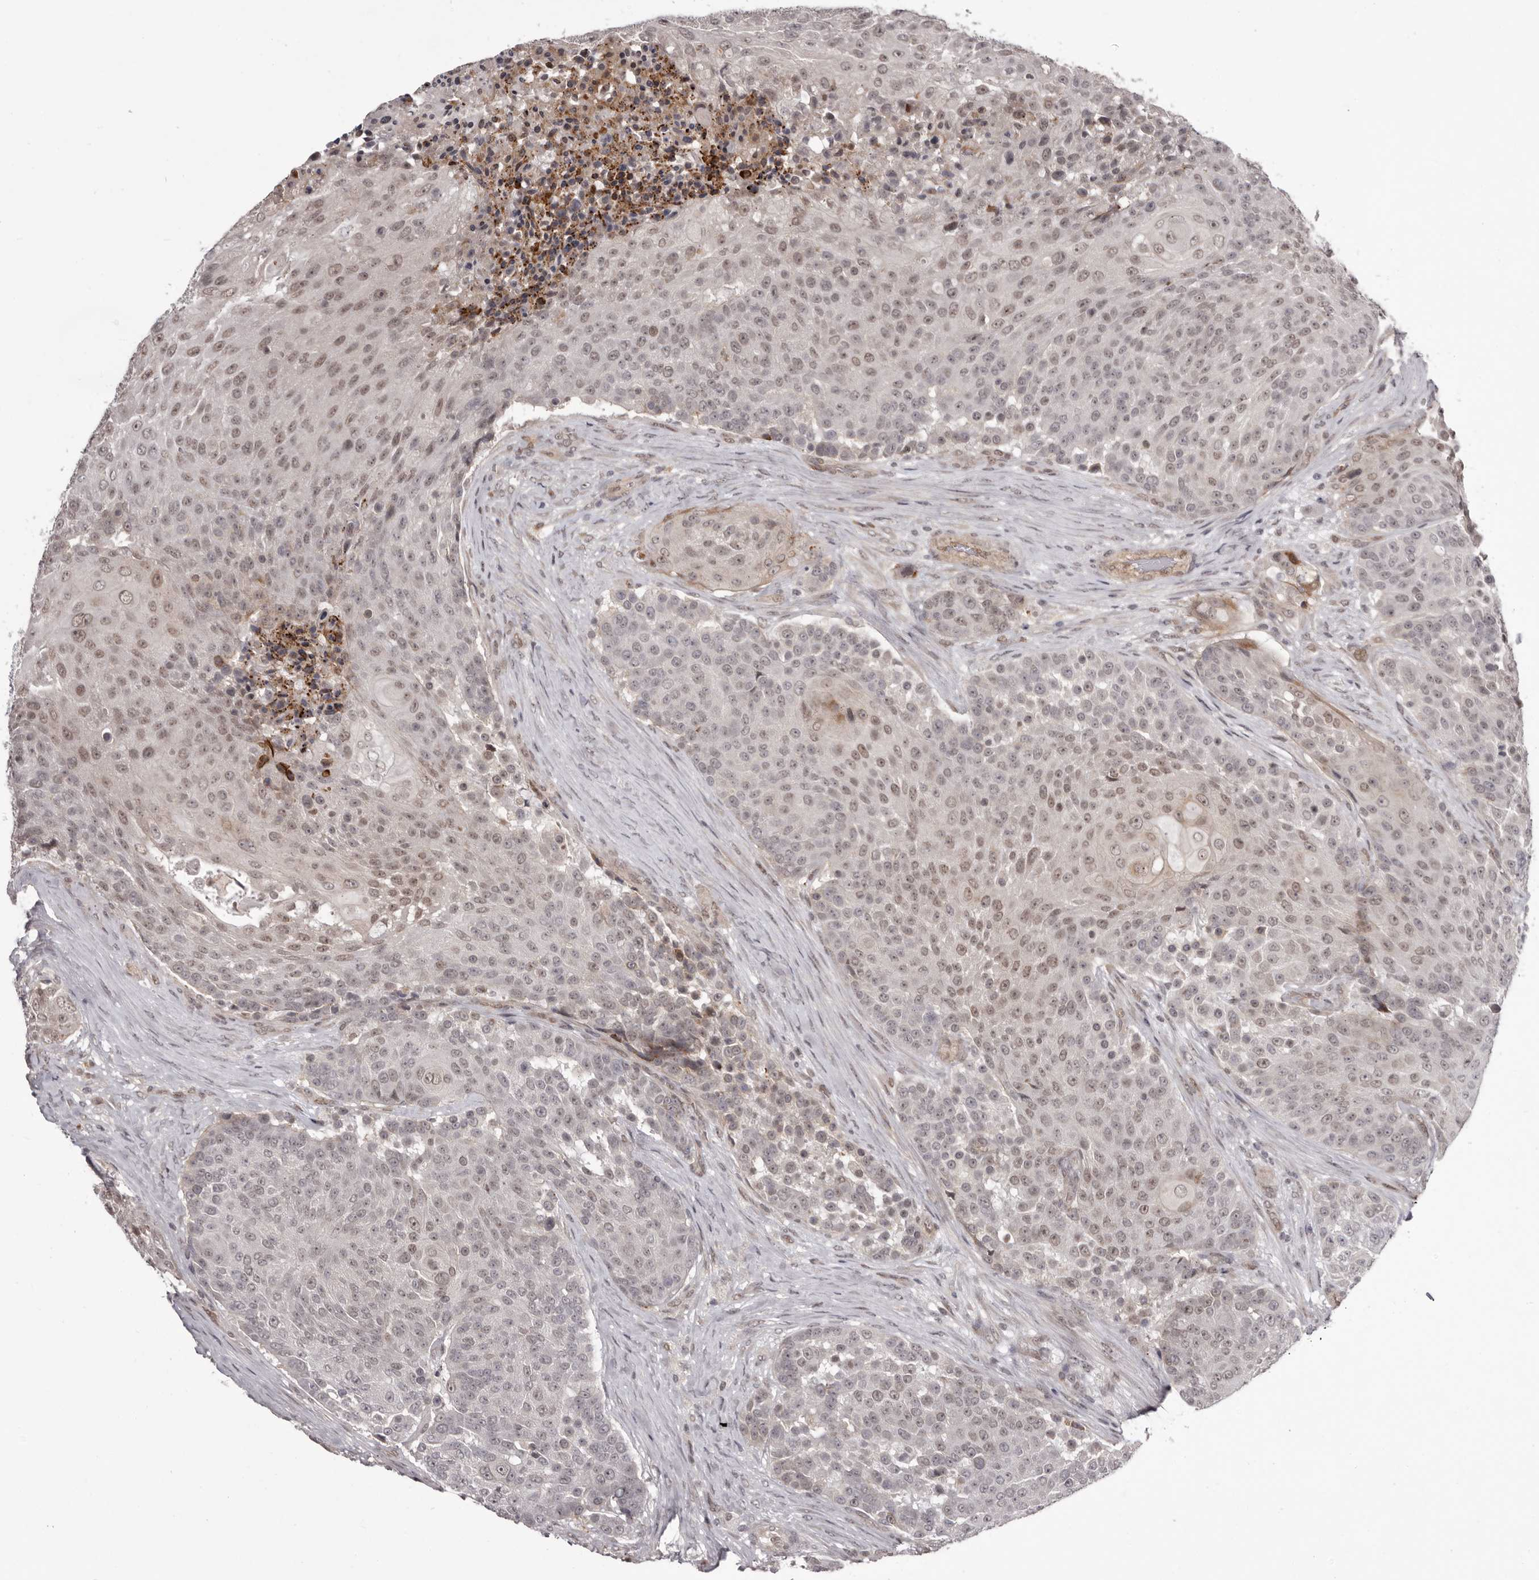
{"staining": {"intensity": "weak", "quantity": ">75%", "location": "nuclear"}, "tissue": "urothelial cancer", "cell_type": "Tumor cells", "image_type": "cancer", "snomed": [{"axis": "morphology", "description": "Urothelial carcinoma, High grade"}, {"axis": "topography", "description": "Urinary bladder"}], "caption": "Immunohistochemistry (IHC) (DAB (3,3'-diaminobenzidine)) staining of urothelial carcinoma (high-grade) reveals weak nuclear protein positivity in approximately >75% of tumor cells.", "gene": "RNF2", "patient": {"sex": "female", "age": 63}}